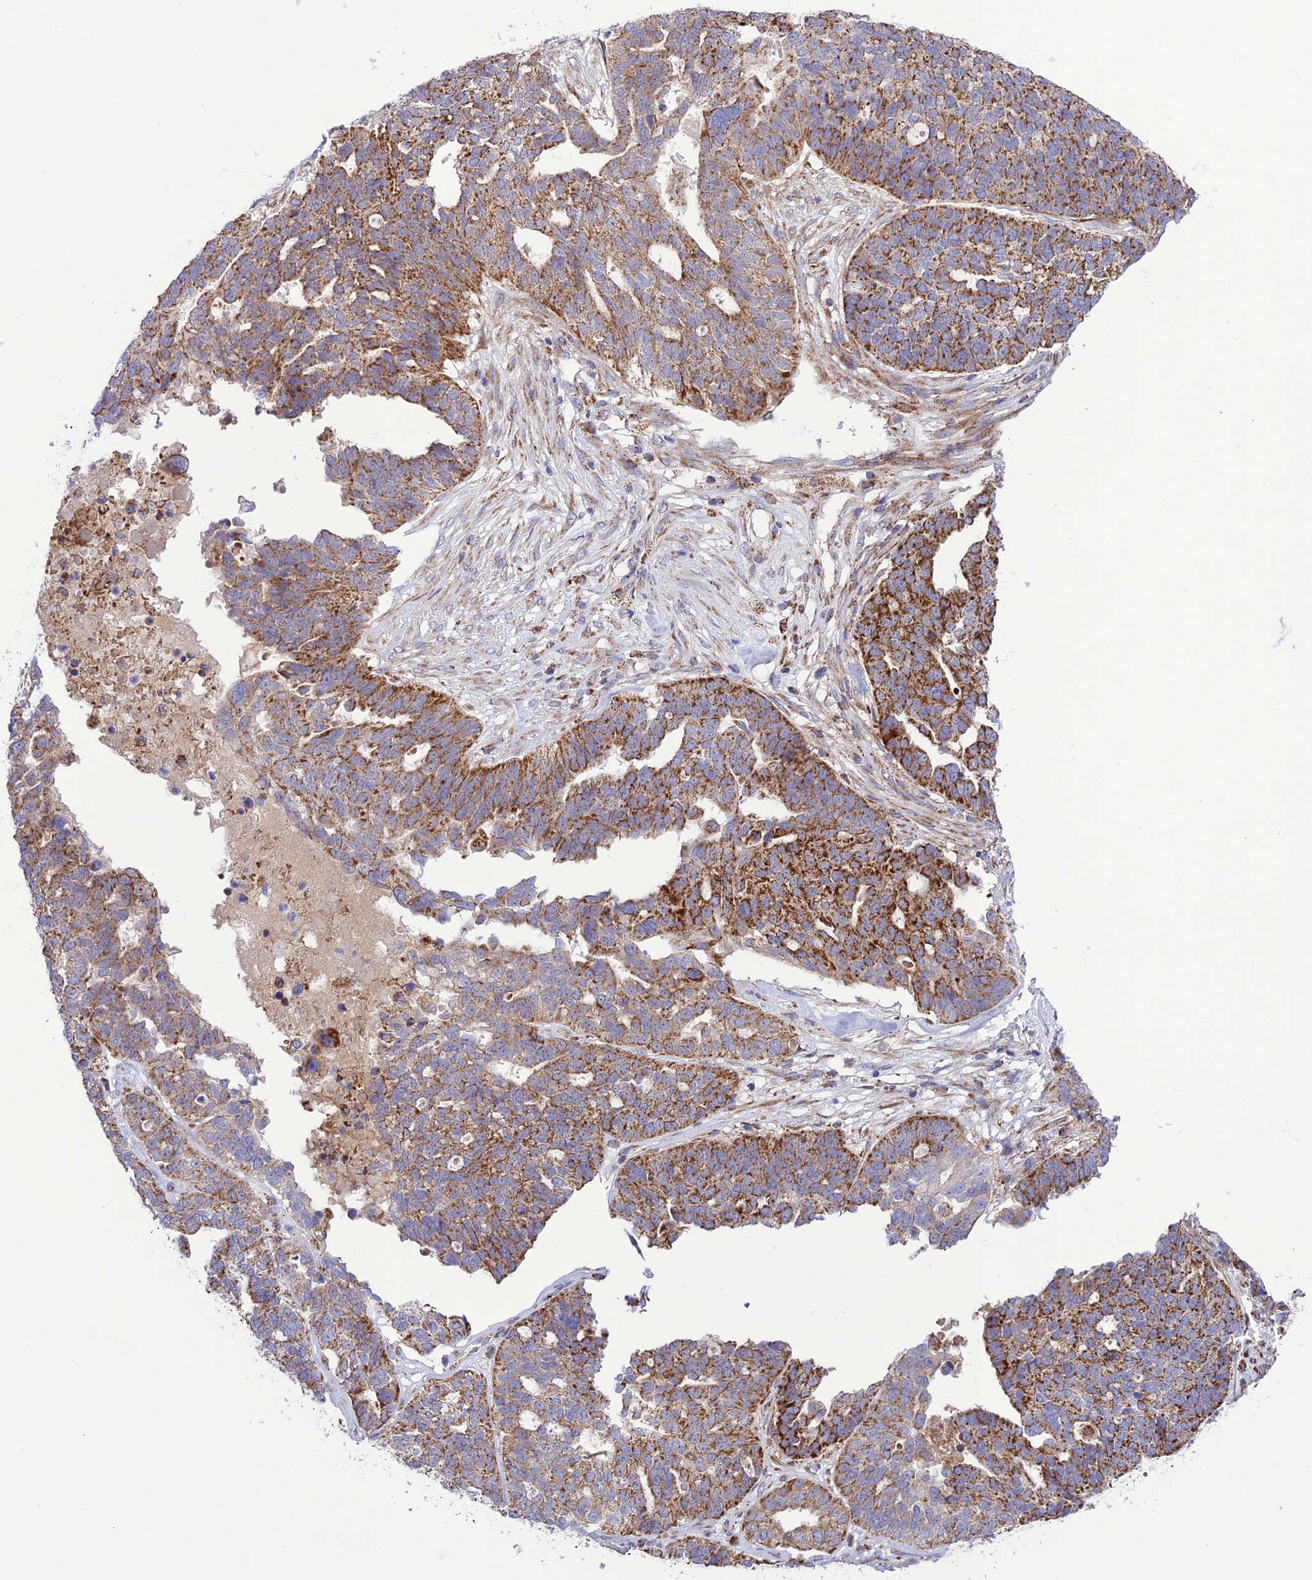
{"staining": {"intensity": "strong", "quantity": "25%-75%", "location": "cytoplasmic/membranous"}, "tissue": "ovarian cancer", "cell_type": "Tumor cells", "image_type": "cancer", "snomed": [{"axis": "morphology", "description": "Cystadenocarcinoma, serous, NOS"}, {"axis": "topography", "description": "Ovary"}], "caption": "Human serous cystadenocarcinoma (ovarian) stained with a brown dye exhibits strong cytoplasmic/membranous positive positivity in approximately 25%-75% of tumor cells.", "gene": "UAP1L1", "patient": {"sex": "female", "age": 59}}